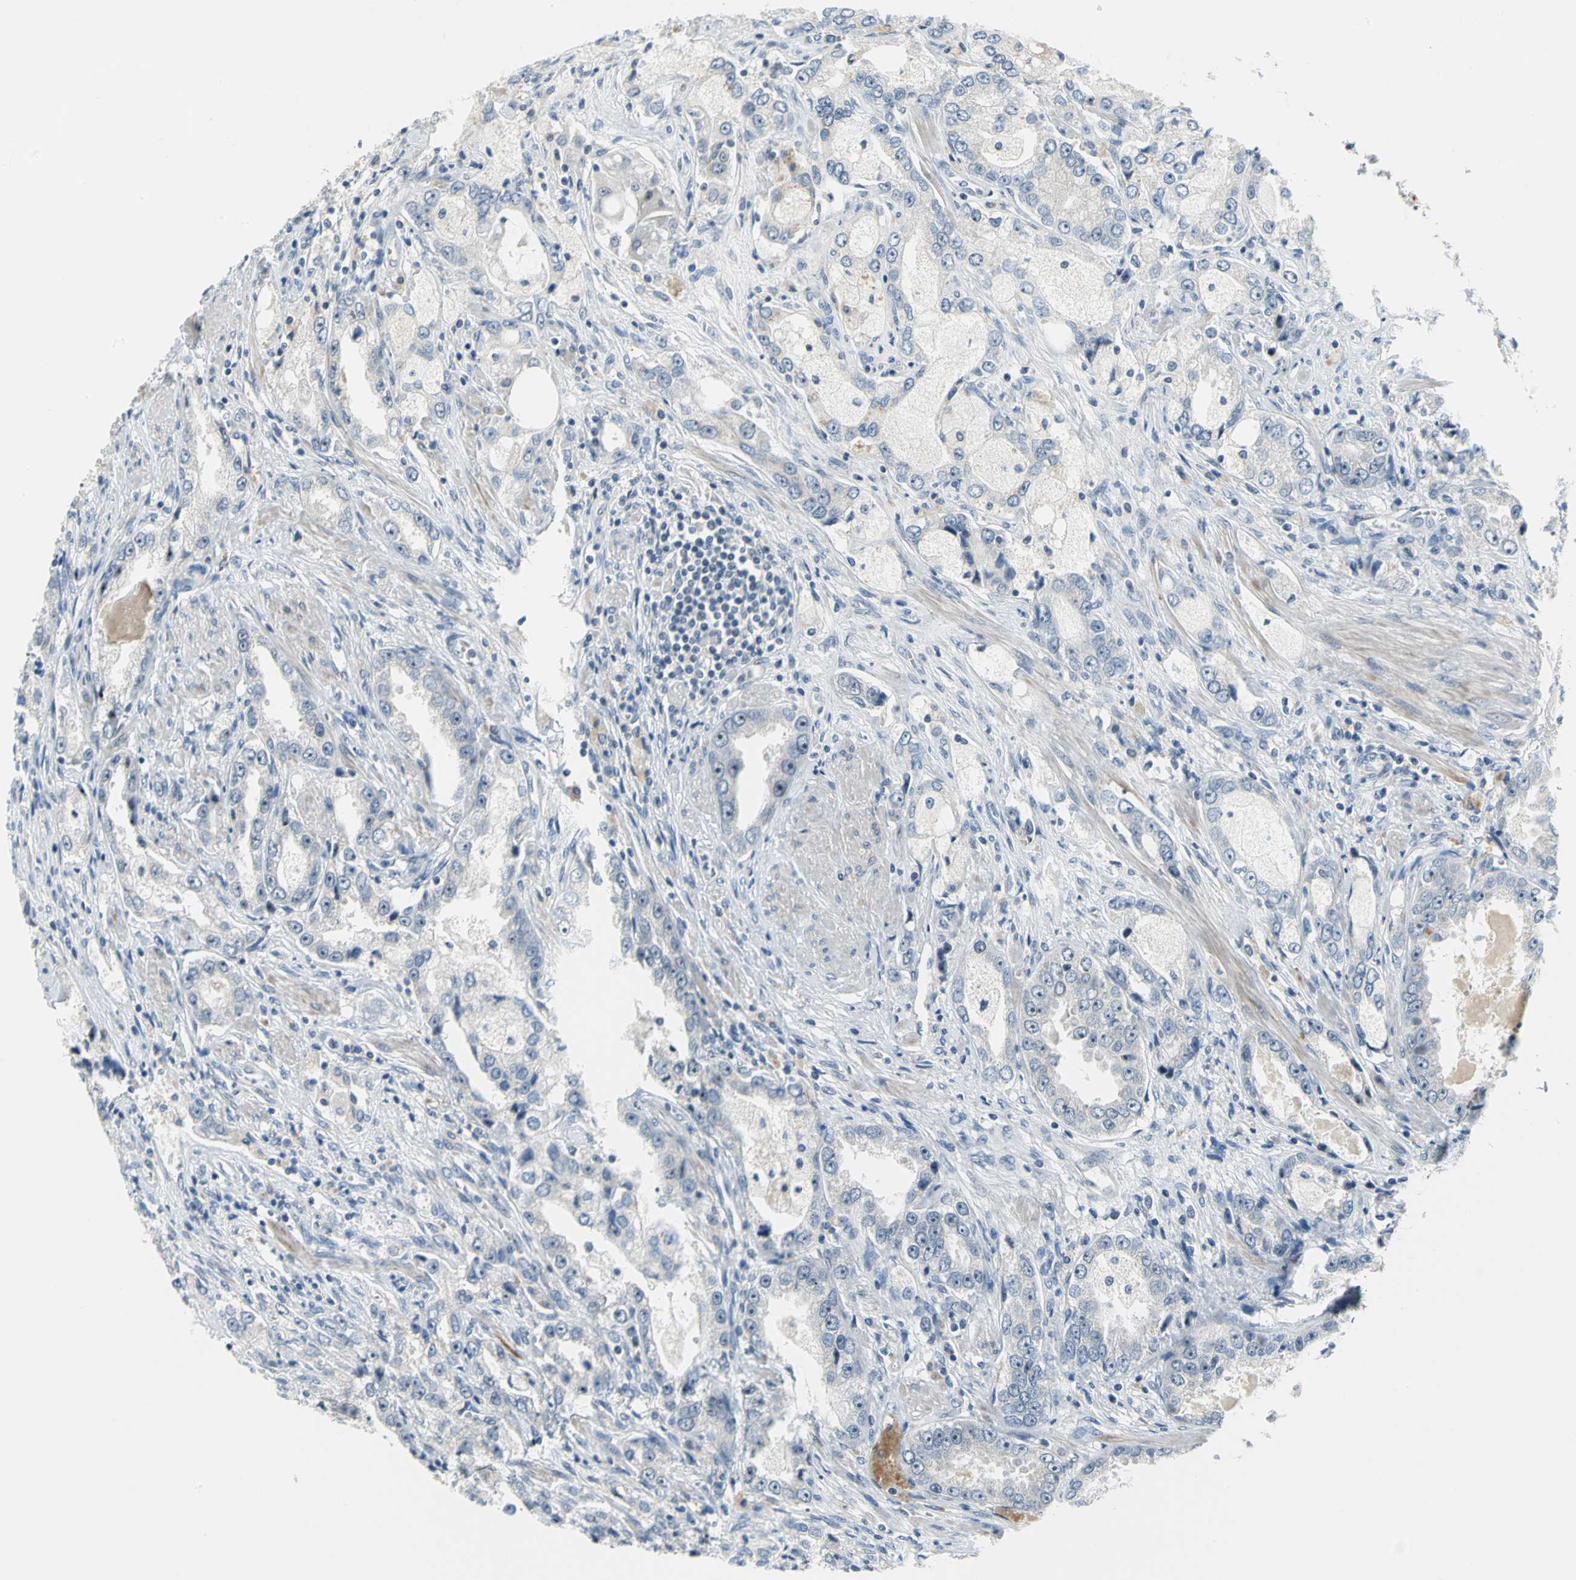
{"staining": {"intensity": "strong", "quantity": ">75%", "location": "nuclear"}, "tissue": "prostate cancer", "cell_type": "Tumor cells", "image_type": "cancer", "snomed": [{"axis": "morphology", "description": "Adenocarcinoma, High grade"}, {"axis": "topography", "description": "Prostate"}], "caption": "DAB immunohistochemical staining of human adenocarcinoma (high-grade) (prostate) shows strong nuclear protein expression in about >75% of tumor cells. (DAB = brown stain, brightfield microscopy at high magnification).", "gene": "MYBBP1A", "patient": {"sex": "male", "age": 63}}